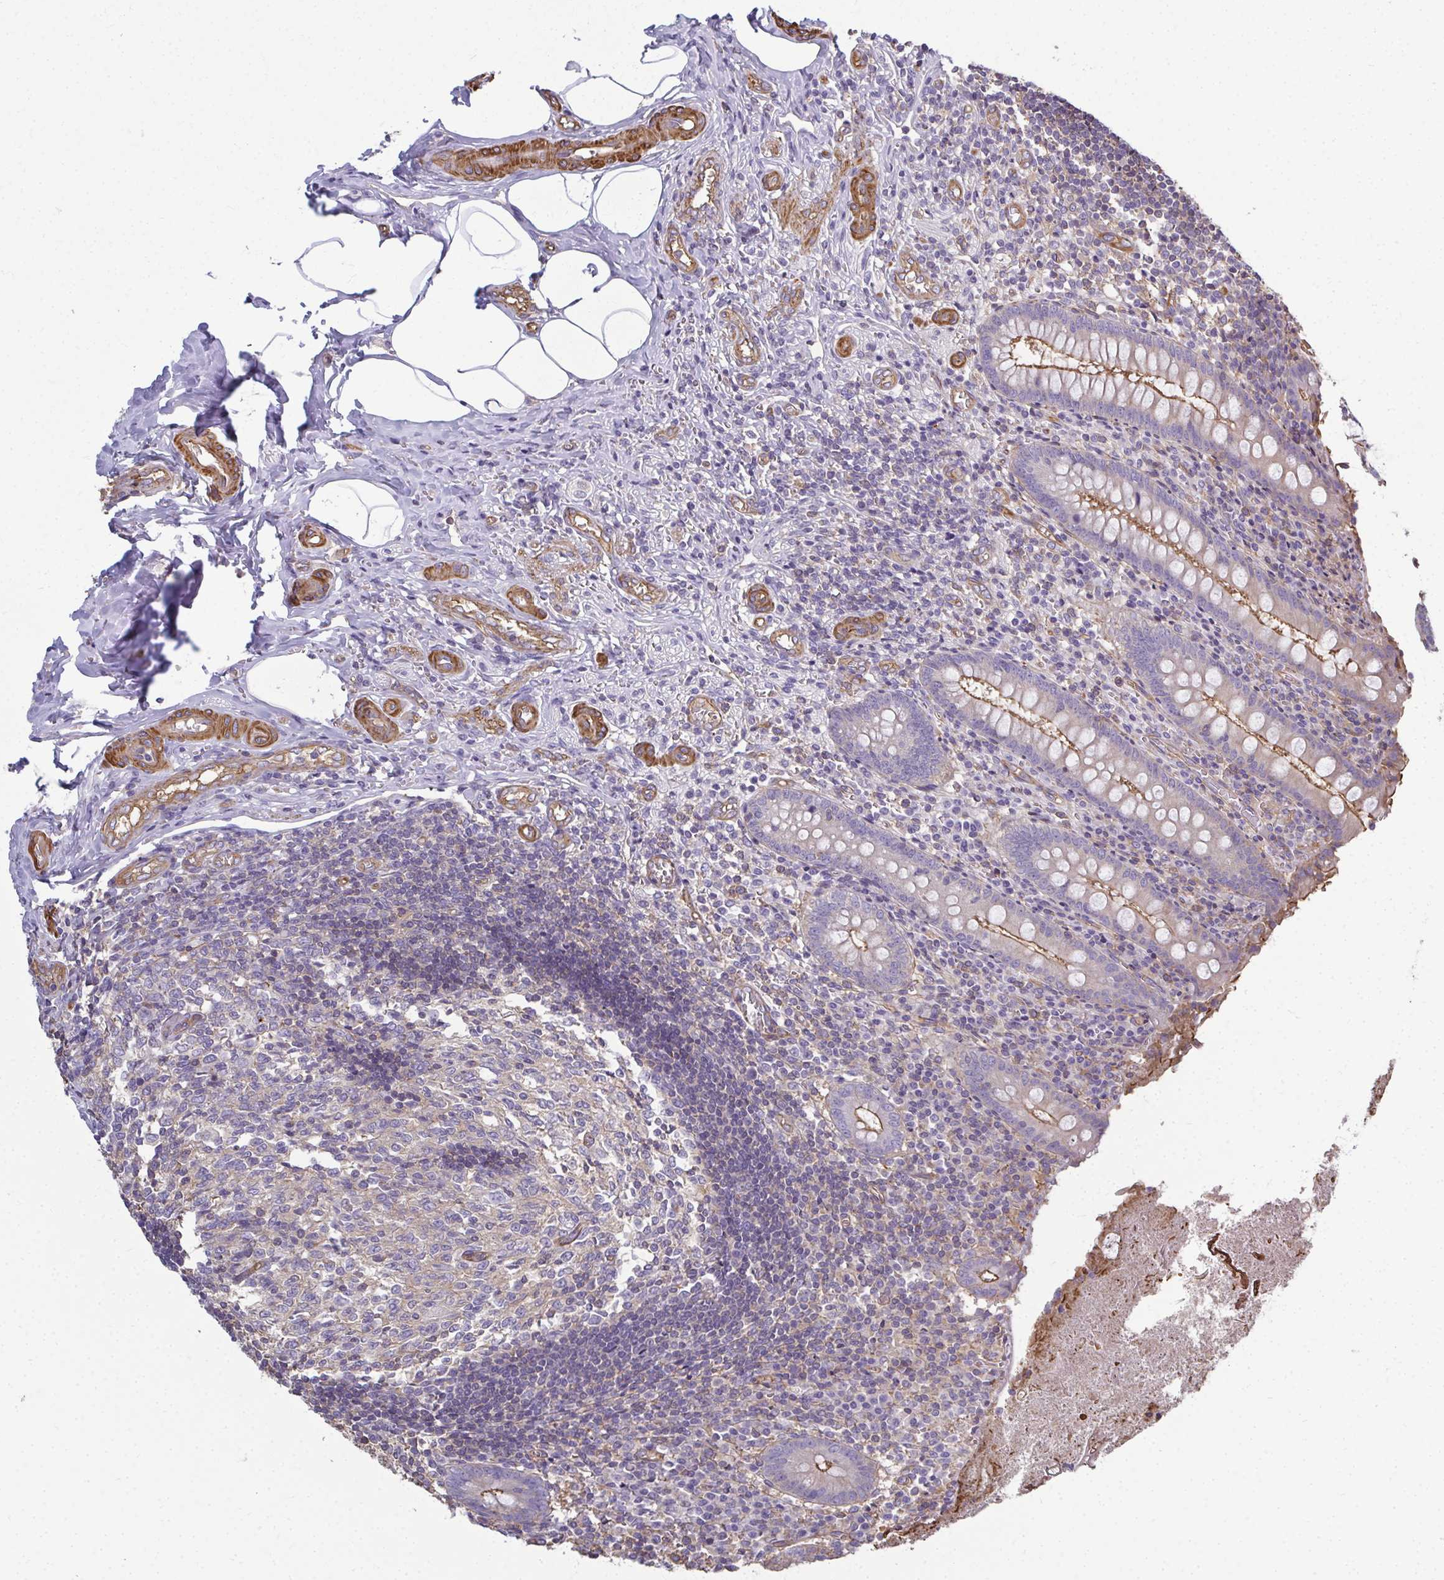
{"staining": {"intensity": "weak", "quantity": ">75%", "location": "cytoplasmic/membranous"}, "tissue": "appendix", "cell_type": "Glandular cells", "image_type": "normal", "snomed": [{"axis": "morphology", "description": "Normal tissue, NOS"}, {"axis": "topography", "description": "Appendix"}], "caption": "Protein expression by immunohistochemistry (IHC) reveals weak cytoplasmic/membranous positivity in approximately >75% of glandular cells in normal appendix.", "gene": "MYL1", "patient": {"sex": "female", "age": 17}}